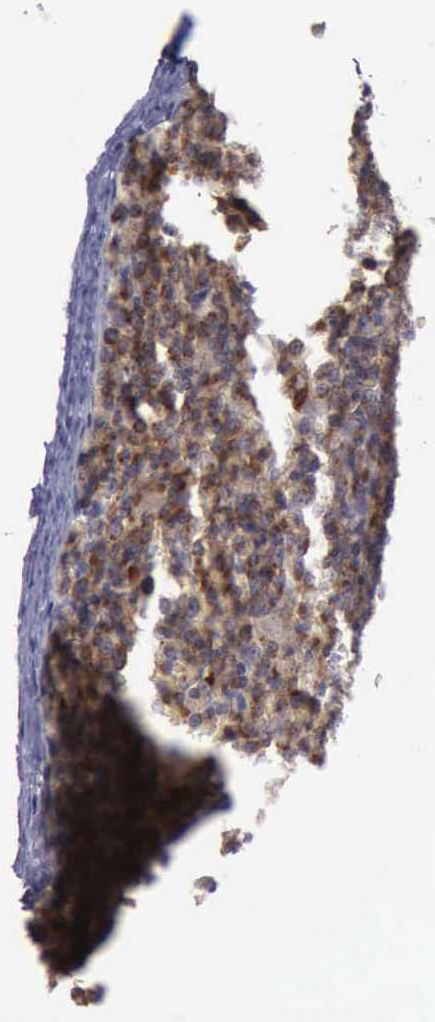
{"staining": {"intensity": "weak", "quantity": "25%-75%", "location": "cytoplasmic/membranous"}, "tissue": "lymphoma", "cell_type": "Tumor cells", "image_type": "cancer", "snomed": [{"axis": "morphology", "description": "Malignant lymphoma, non-Hodgkin's type, Low grade"}, {"axis": "topography", "description": "Lymph node"}], "caption": "The immunohistochemical stain highlights weak cytoplasmic/membranous staining in tumor cells of low-grade malignant lymphoma, non-Hodgkin's type tissue. (DAB (3,3'-diaminobenzidine) IHC, brown staining for protein, blue staining for nuclei).", "gene": "RAB39B", "patient": {"sex": "male", "age": 50}}